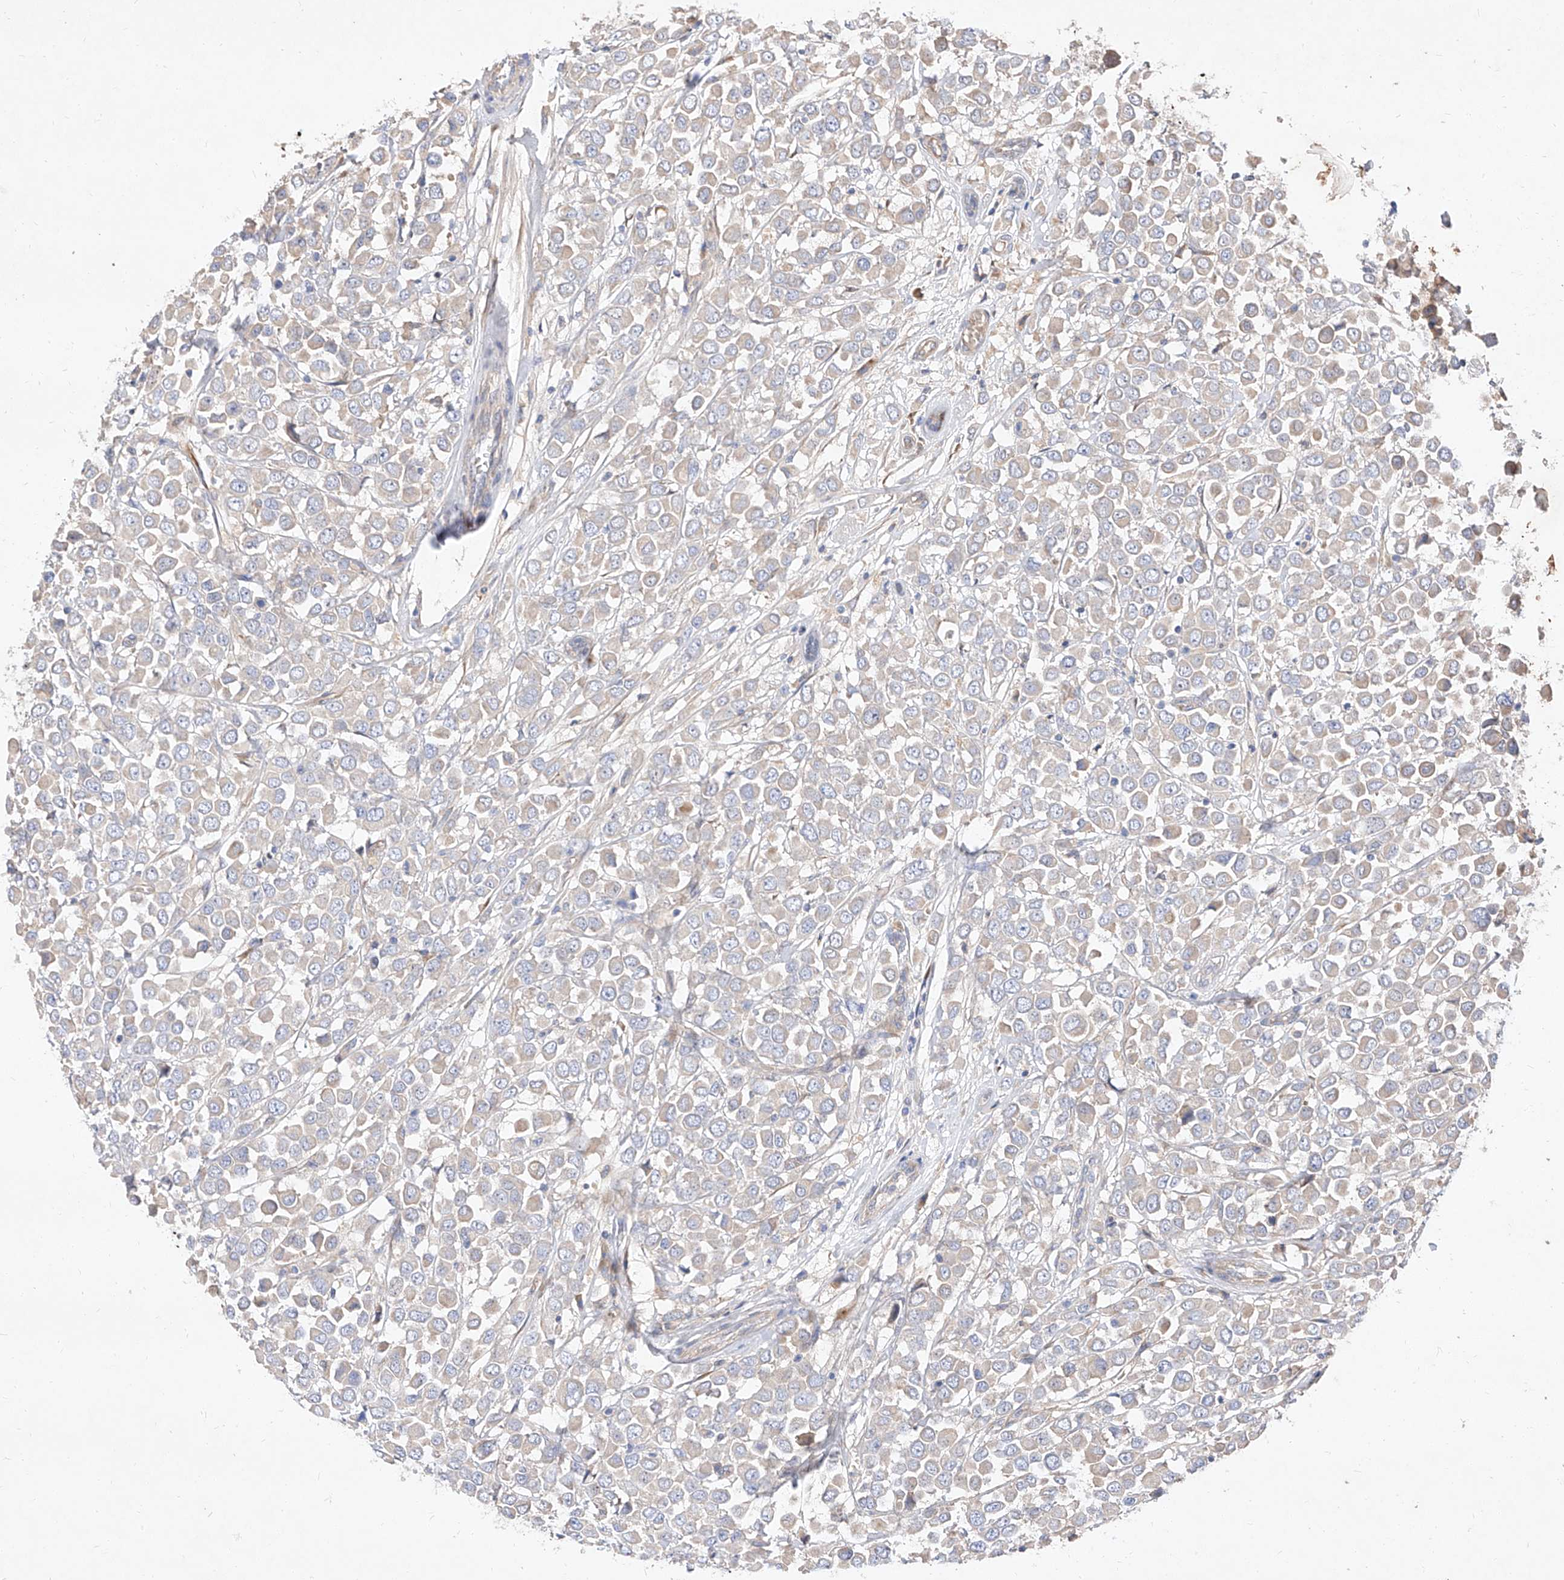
{"staining": {"intensity": "negative", "quantity": "none", "location": "none"}, "tissue": "breast cancer", "cell_type": "Tumor cells", "image_type": "cancer", "snomed": [{"axis": "morphology", "description": "Duct carcinoma"}, {"axis": "topography", "description": "Breast"}], "caption": "An image of human invasive ductal carcinoma (breast) is negative for staining in tumor cells.", "gene": "DIRAS3", "patient": {"sex": "female", "age": 61}}